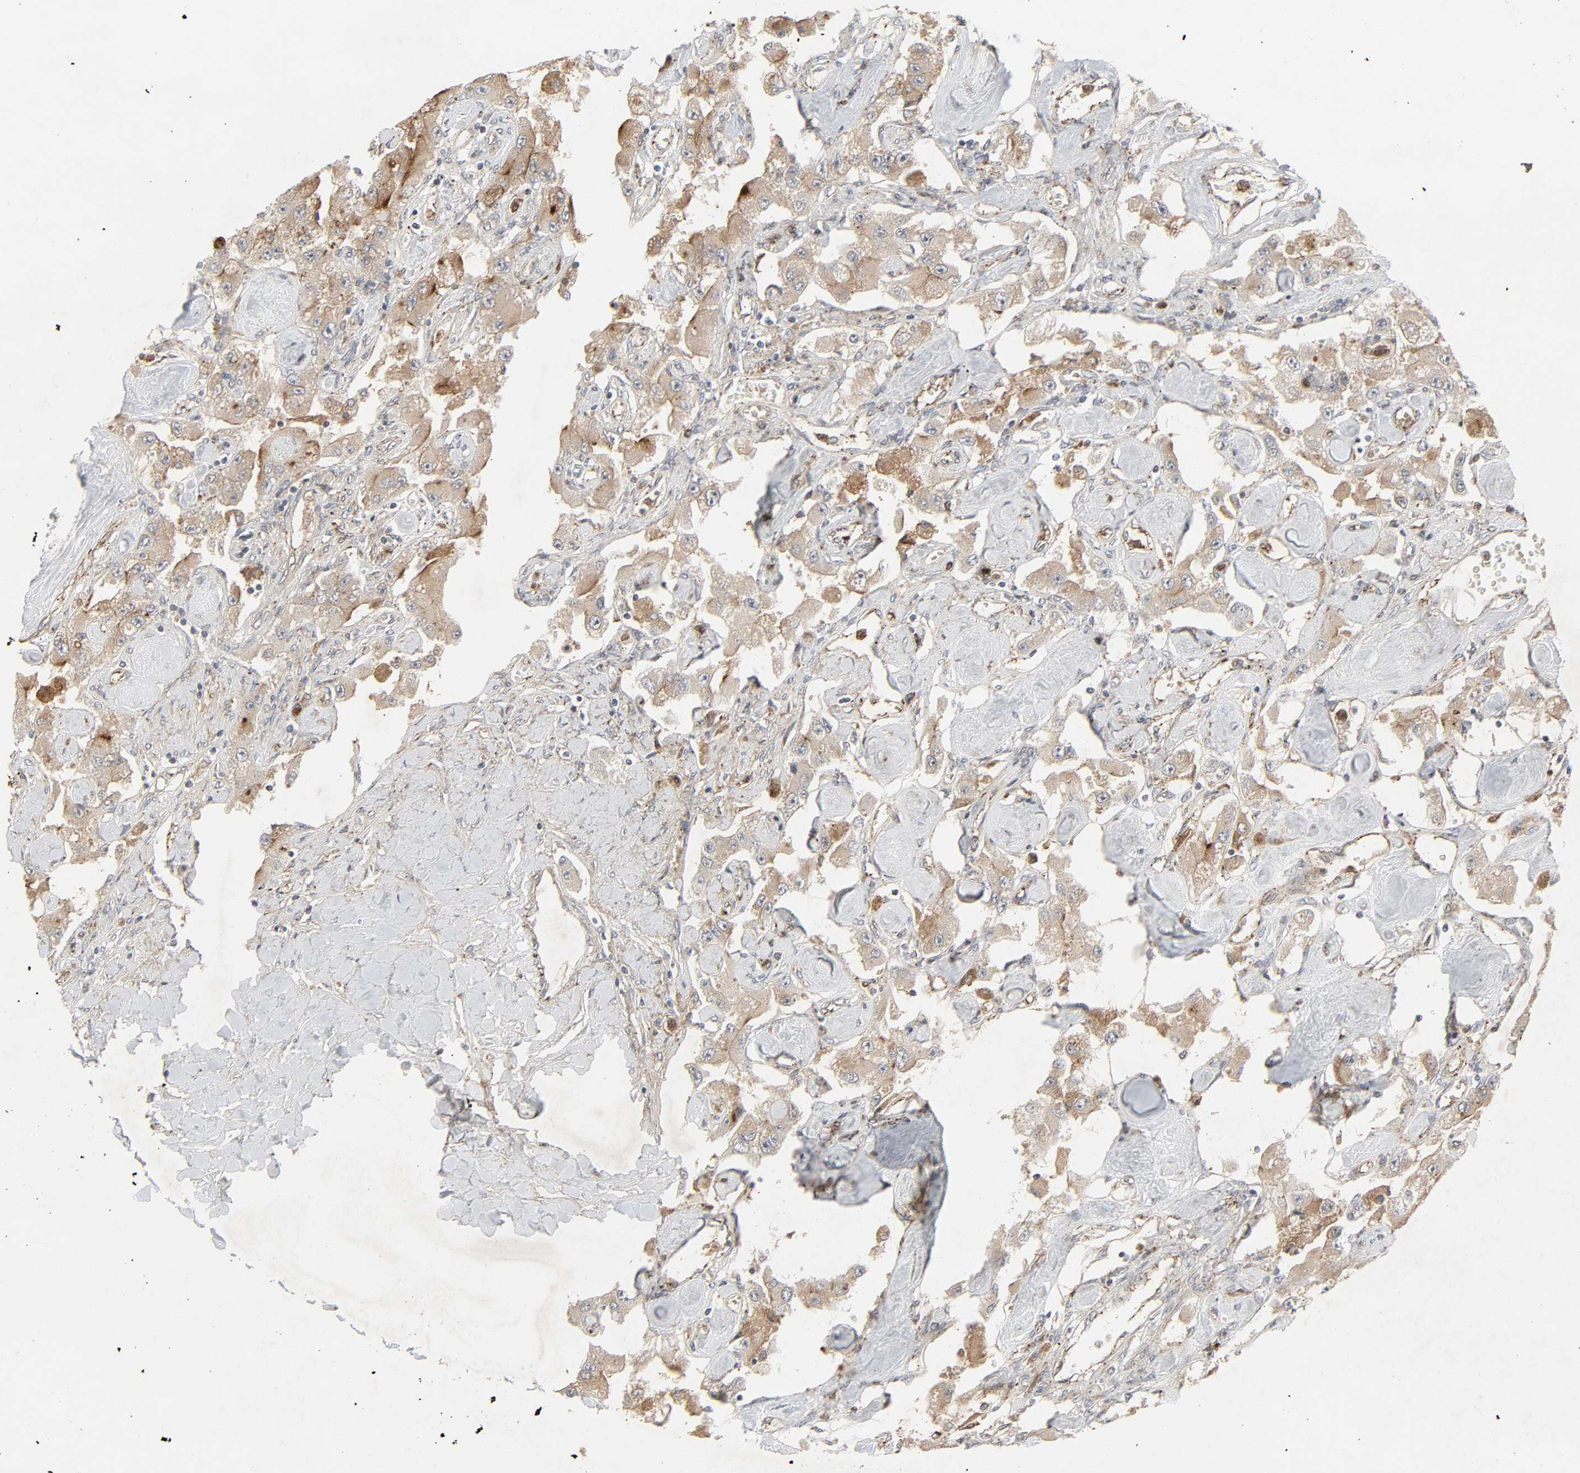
{"staining": {"intensity": "weak", "quantity": ">75%", "location": "cytoplasmic/membranous"}, "tissue": "carcinoid", "cell_type": "Tumor cells", "image_type": "cancer", "snomed": [{"axis": "morphology", "description": "Carcinoid, malignant, NOS"}, {"axis": "topography", "description": "Pancreas"}], "caption": "This is a histology image of immunohistochemistry (IHC) staining of carcinoid, which shows weak positivity in the cytoplasmic/membranous of tumor cells.", "gene": "ADCY4", "patient": {"sex": "male", "age": 41}}